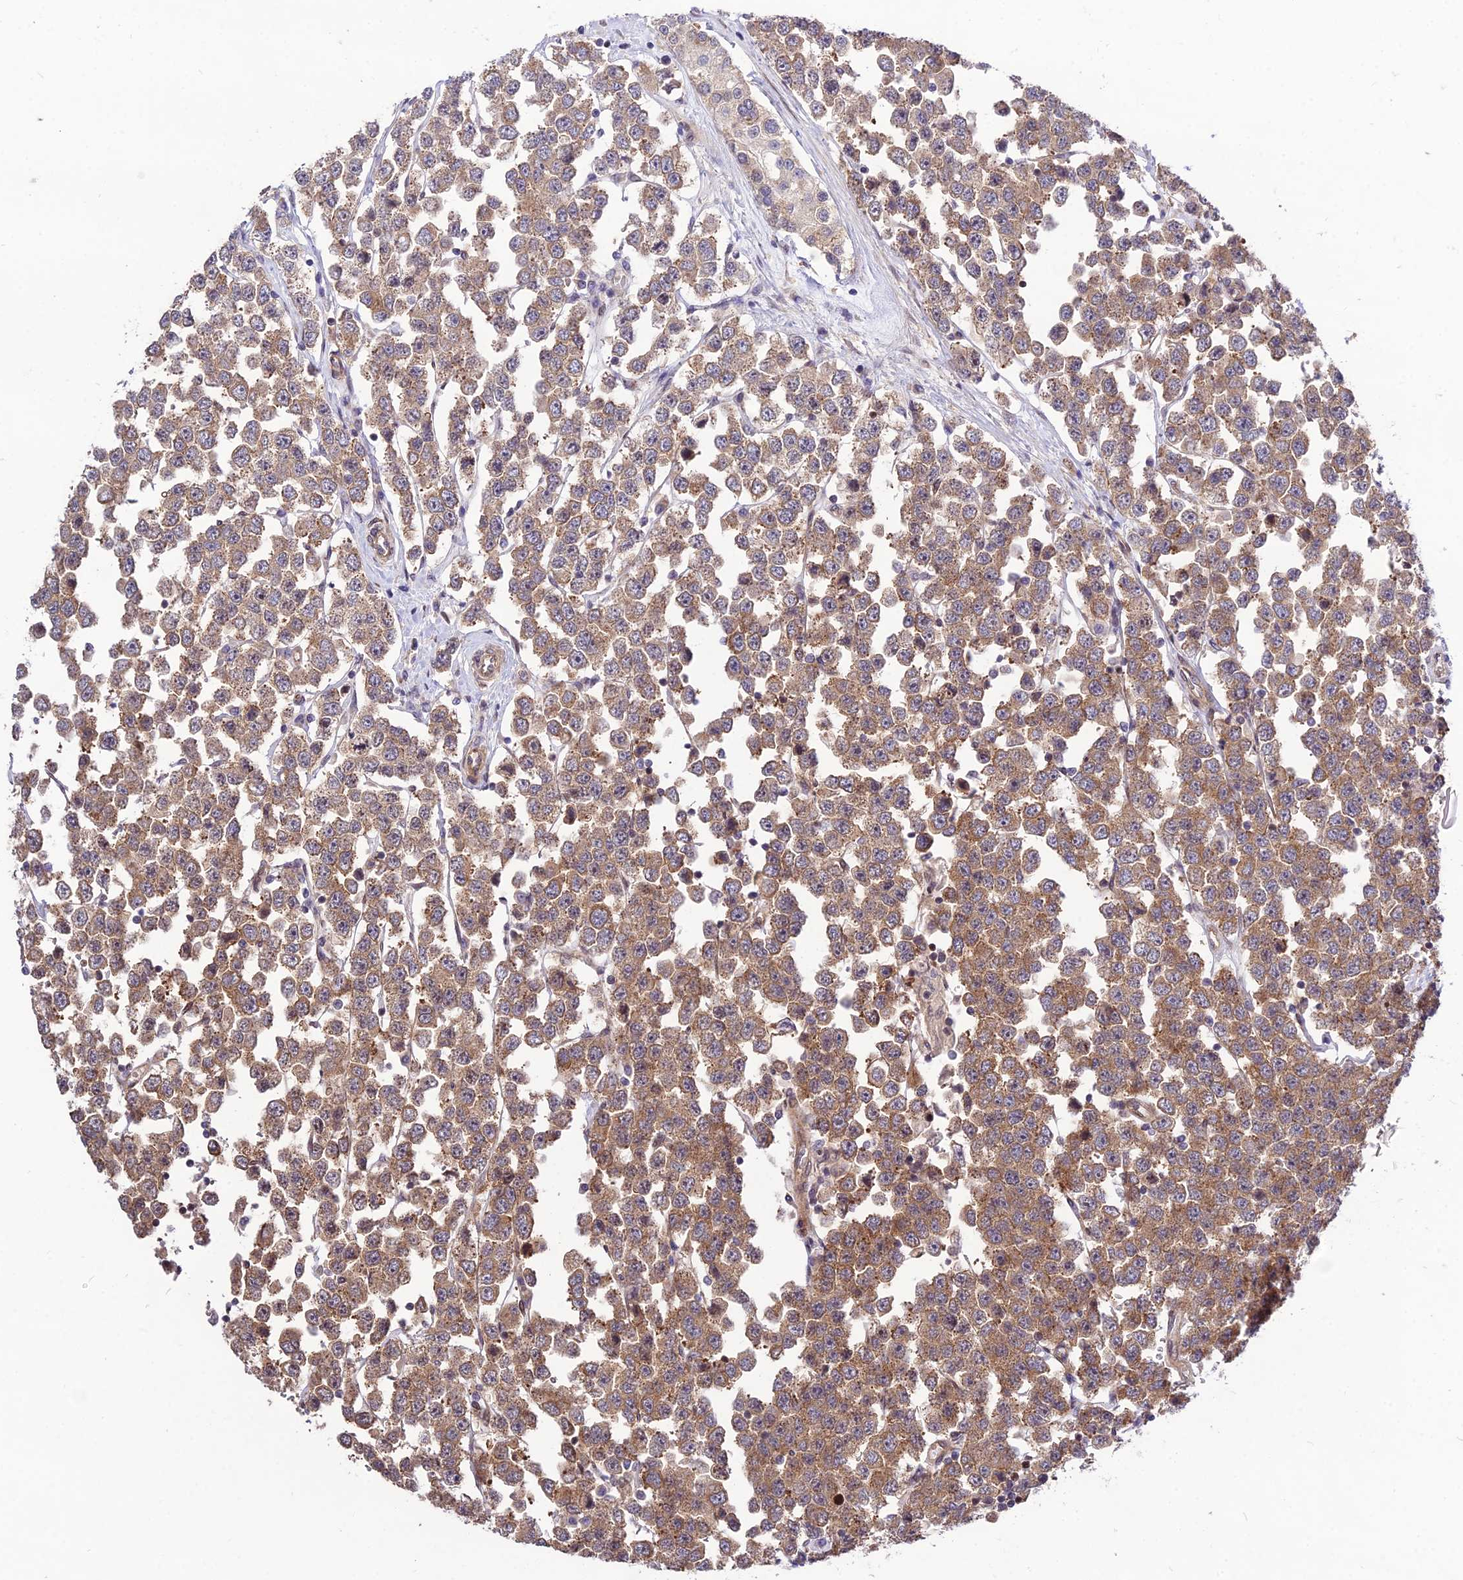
{"staining": {"intensity": "moderate", "quantity": ">75%", "location": "cytoplasmic/membranous"}, "tissue": "testis cancer", "cell_type": "Tumor cells", "image_type": "cancer", "snomed": [{"axis": "morphology", "description": "Seminoma, NOS"}, {"axis": "topography", "description": "Testis"}], "caption": "Testis seminoma stained with immunohistochemistry (IHC) exhibits moderate cytoplasmic/membranous staining in approximately >75% of tumor cells.", "gene": "SMG6", "patient": {"sex": "male", "age": 28}}